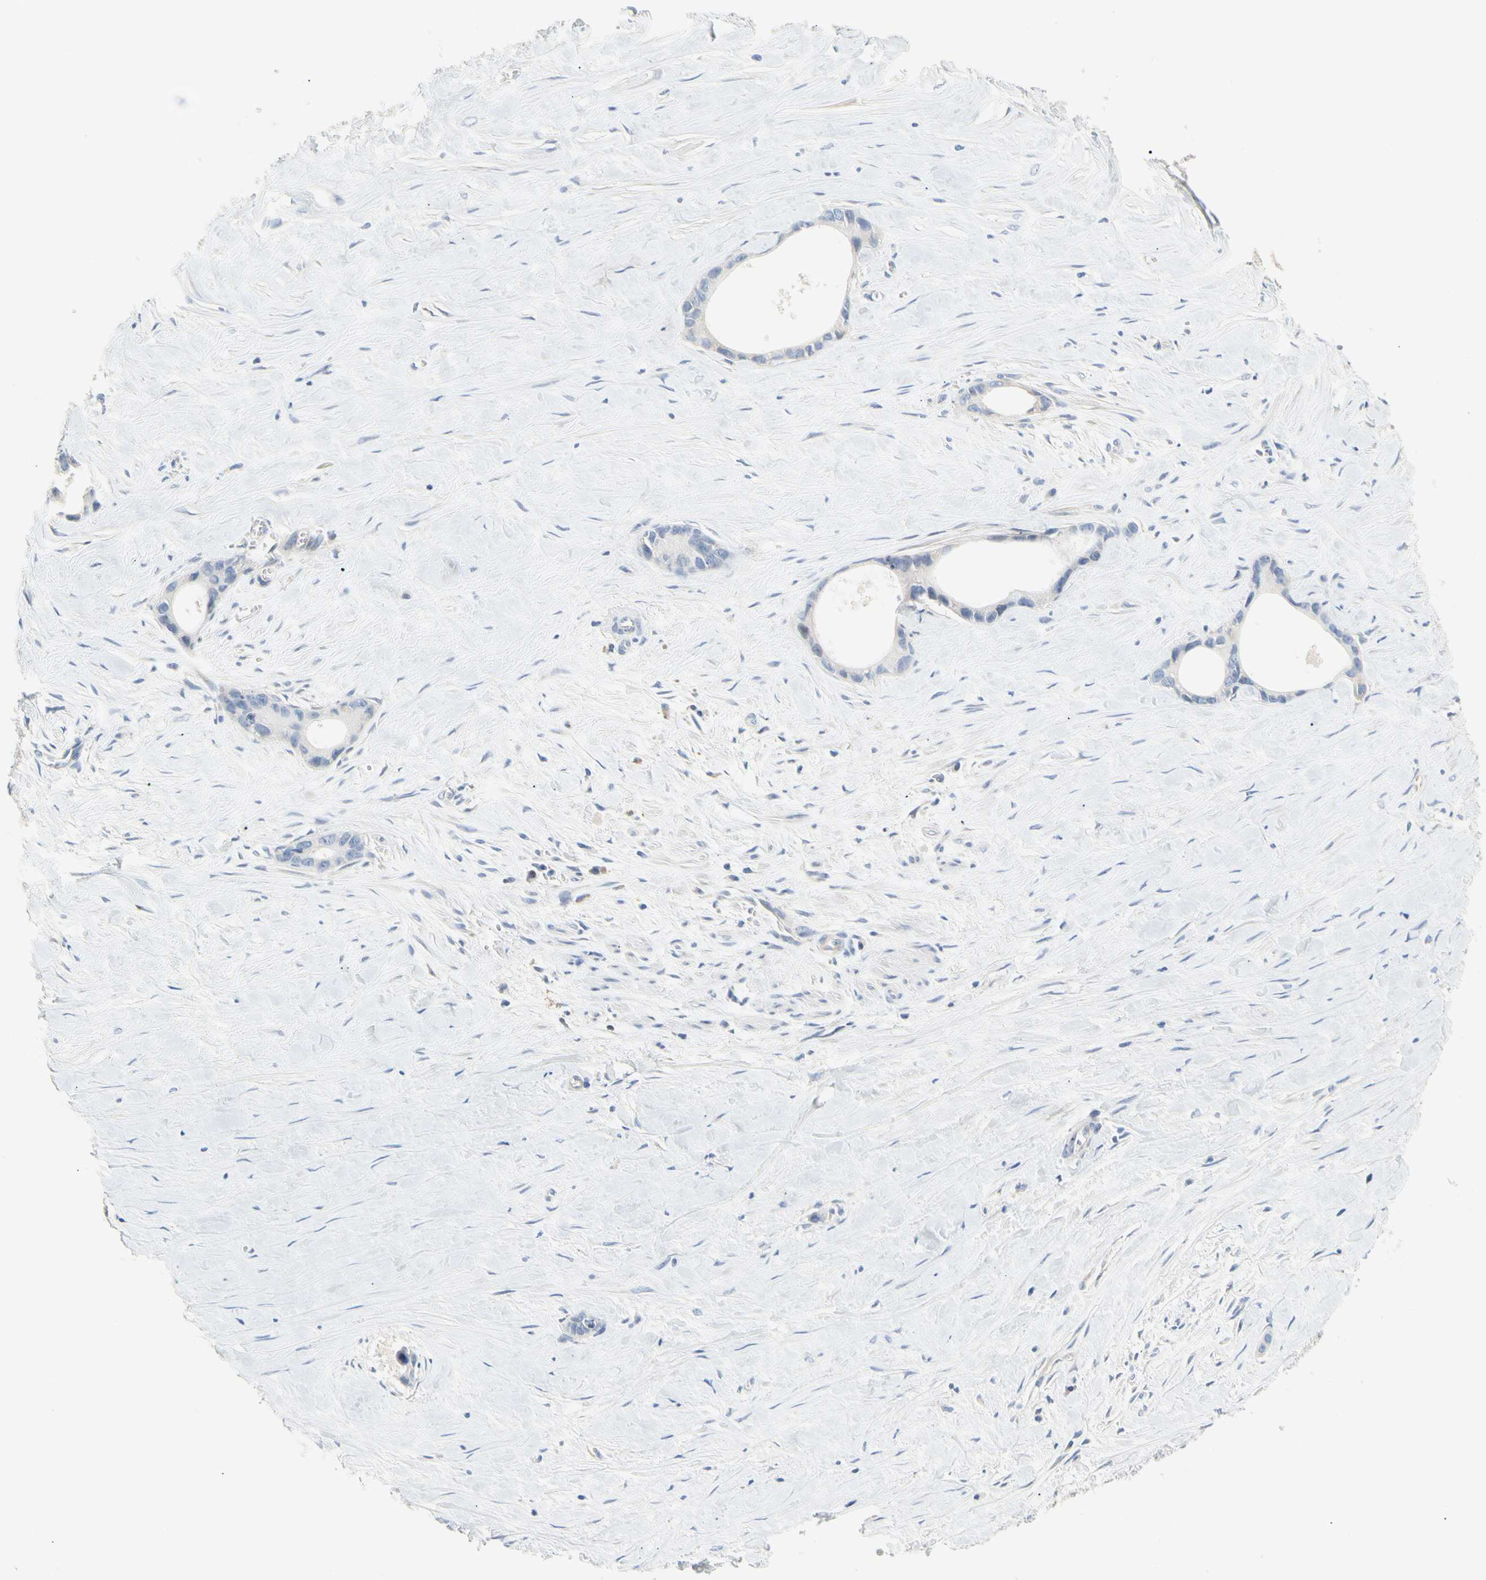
{"staining": {"intensity": "negative", "quantity": "none", "location": "none"}, "tissue": "liver cancer", "cell_type": "Tumor cells", "image_type": "cancer", "snomed": [{"axis": "morphology", "description": "Cholangiocarcinoma"}, {"axis": "topography", "description": "Liver"}], "caption": "An immunohistochemistry (IHC) micrograph of liver cancer is shown. There is no staining in tumor cells of liver cancer. (IHC, brightfield microscopy, high magnification).", "gene": "CCM2L", "patient": {"sex": "female", "age": 55}}